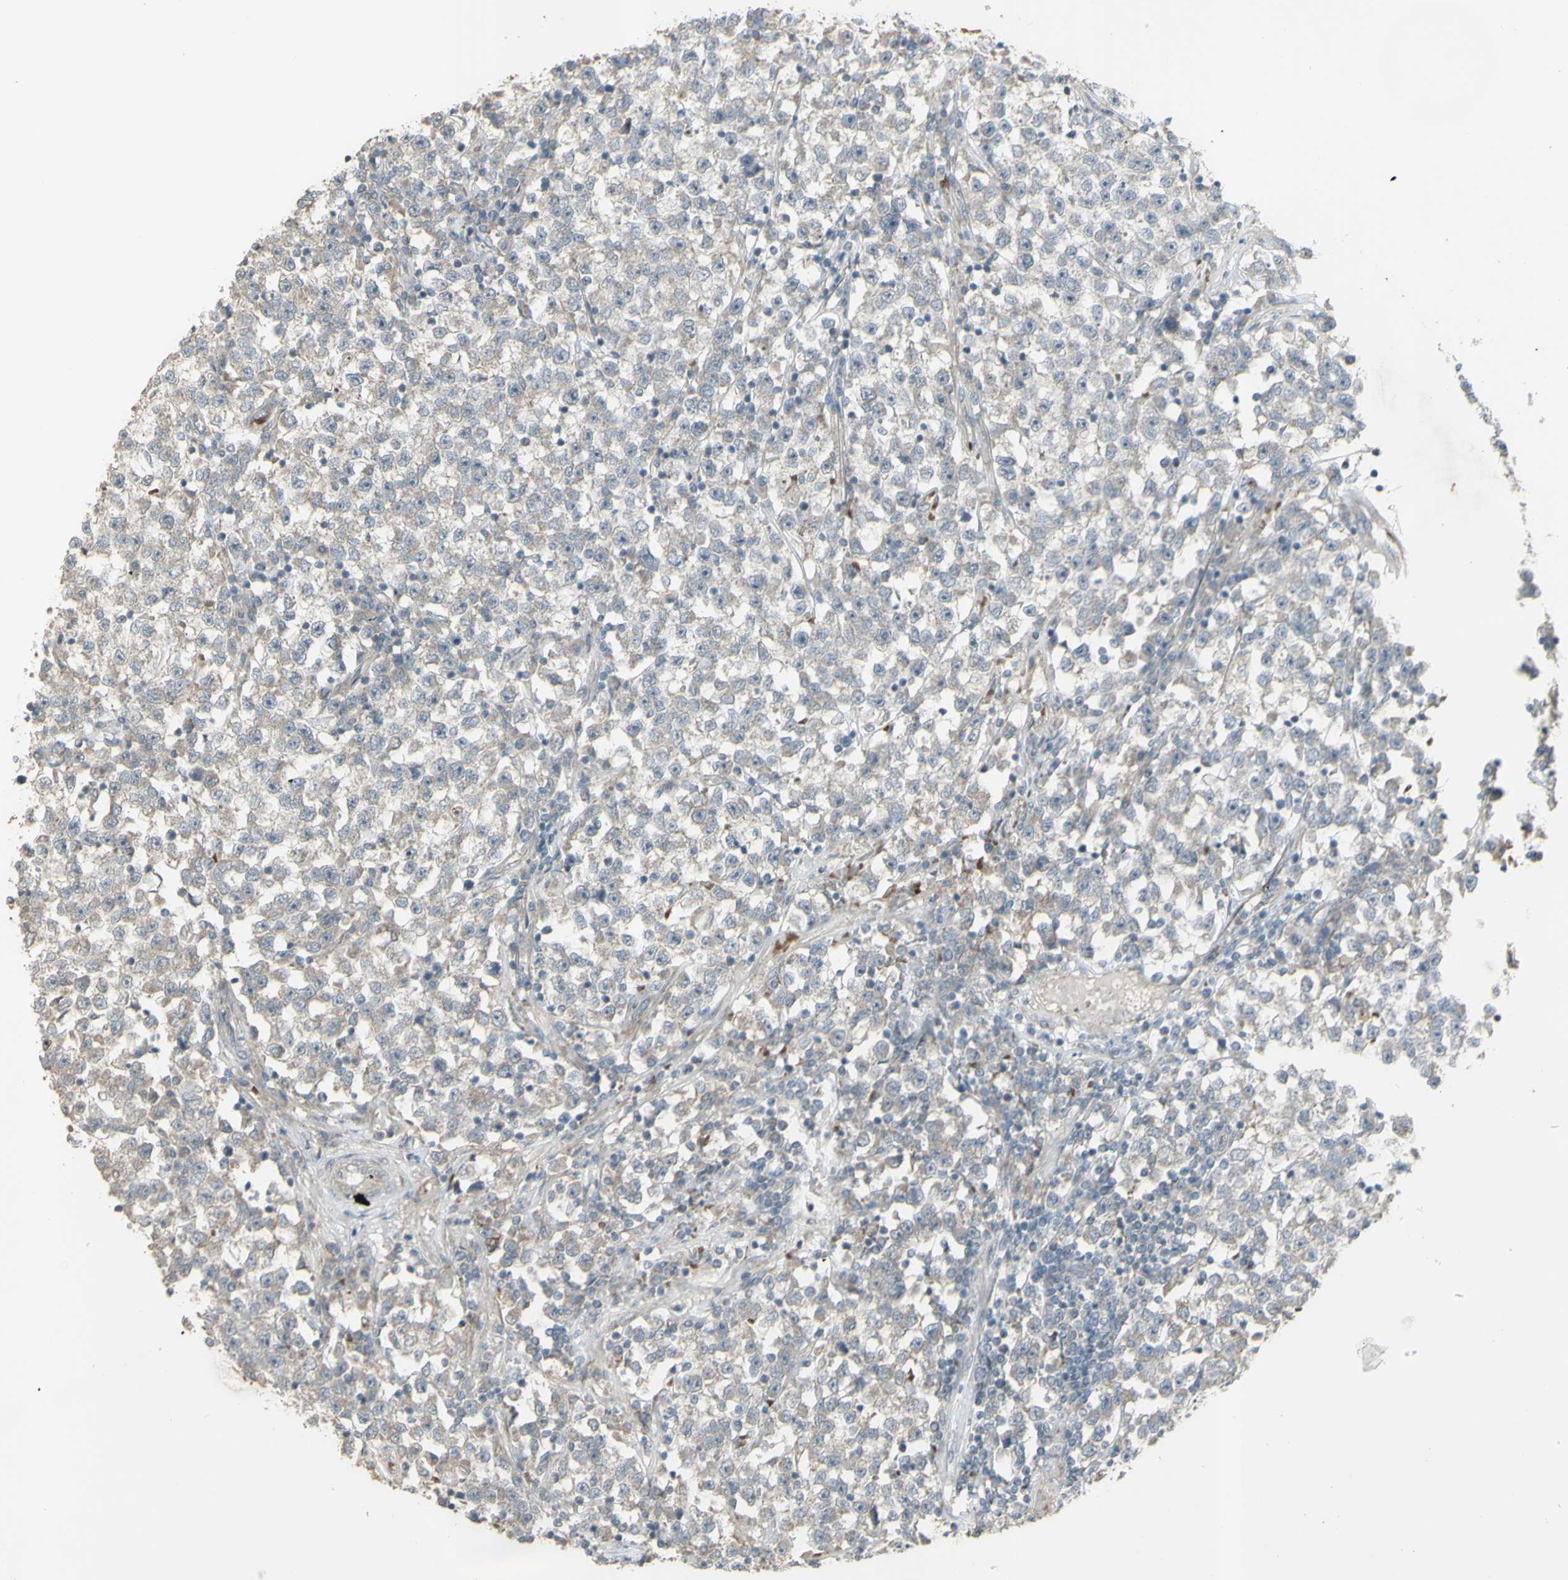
{"staining": {"intensity": "weak", "quantity": ">75%", "location": "cytoplasmic/membranous"}, "tissue": "testis cancer", "cell_type": "Tumor cells", "image_type": "cancer", "snomed": [{"axis": "morphology", "description": "Seminoma, NOS"}, {"axis": "topography", "description": "Testis"}], "caption": "Weak cytoplasmic/membranous positivity is present in about >75% of tumor cells in testis cancer.", "gene": "GRAMD1B", "patient": {"sex": "male", "age": 22}}